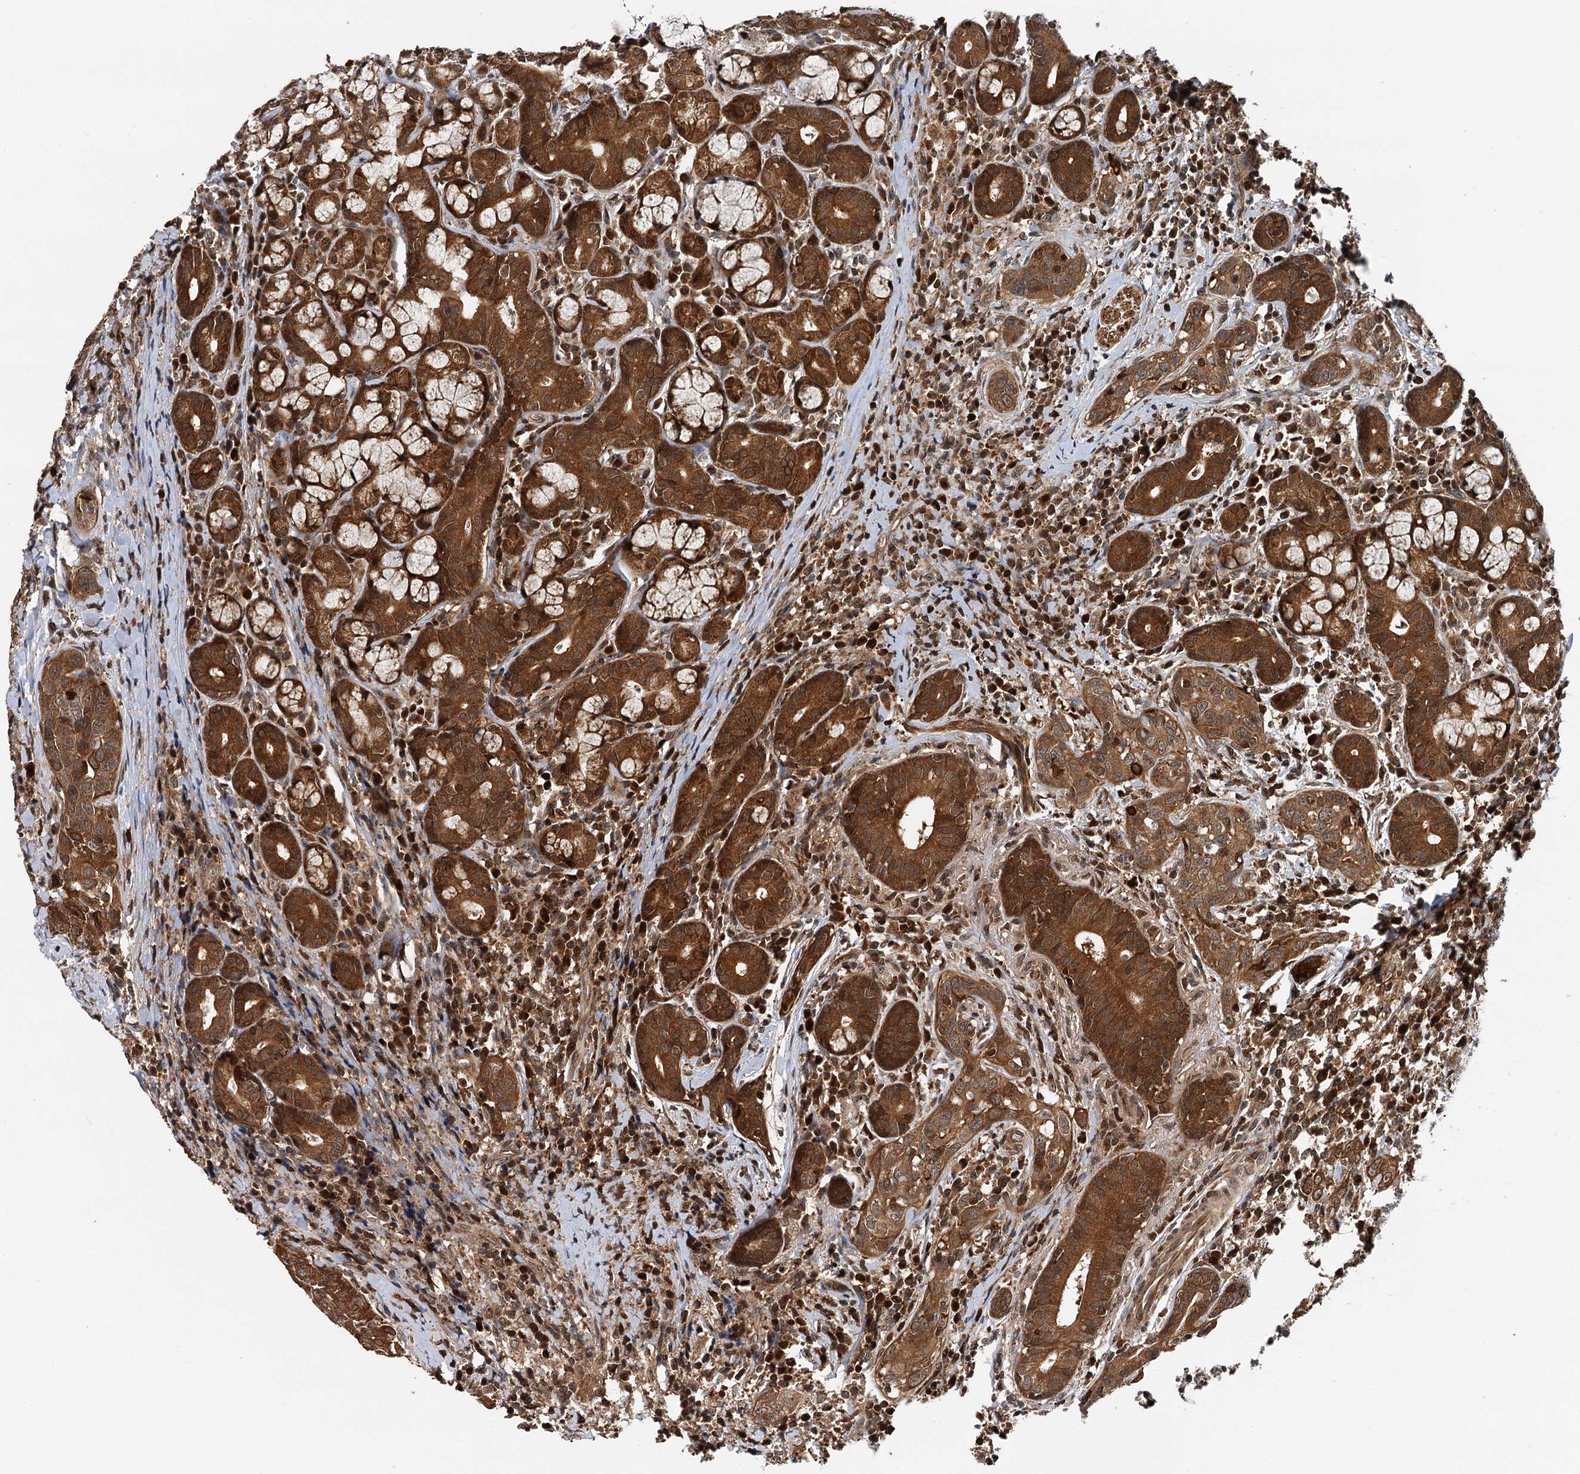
{"staining": {"intensity": "strong", "quantity": ">75%", "location": "cytoplasmic/membranous"}, "tissue": "head and neck cancer", "cell_type": "Tumor cells", "image_type": "cancer", "snomed": [{"axis": "morphology", "description": "Squamous cell carcinoma, NOS"}, {"axis": "topography", "description": "Oral tissue"}, {"axis": "topography", "description": "Head-Neck"}], "caption": "This is an image of immunohistochemistry staining of head and neck cancer (squamous cell carcinoma), which shows strong staining in the cytoplasmic/membranous of tumor cells.", "gene": "STUB1", "patient": {"sex": "female", "age": 50}}